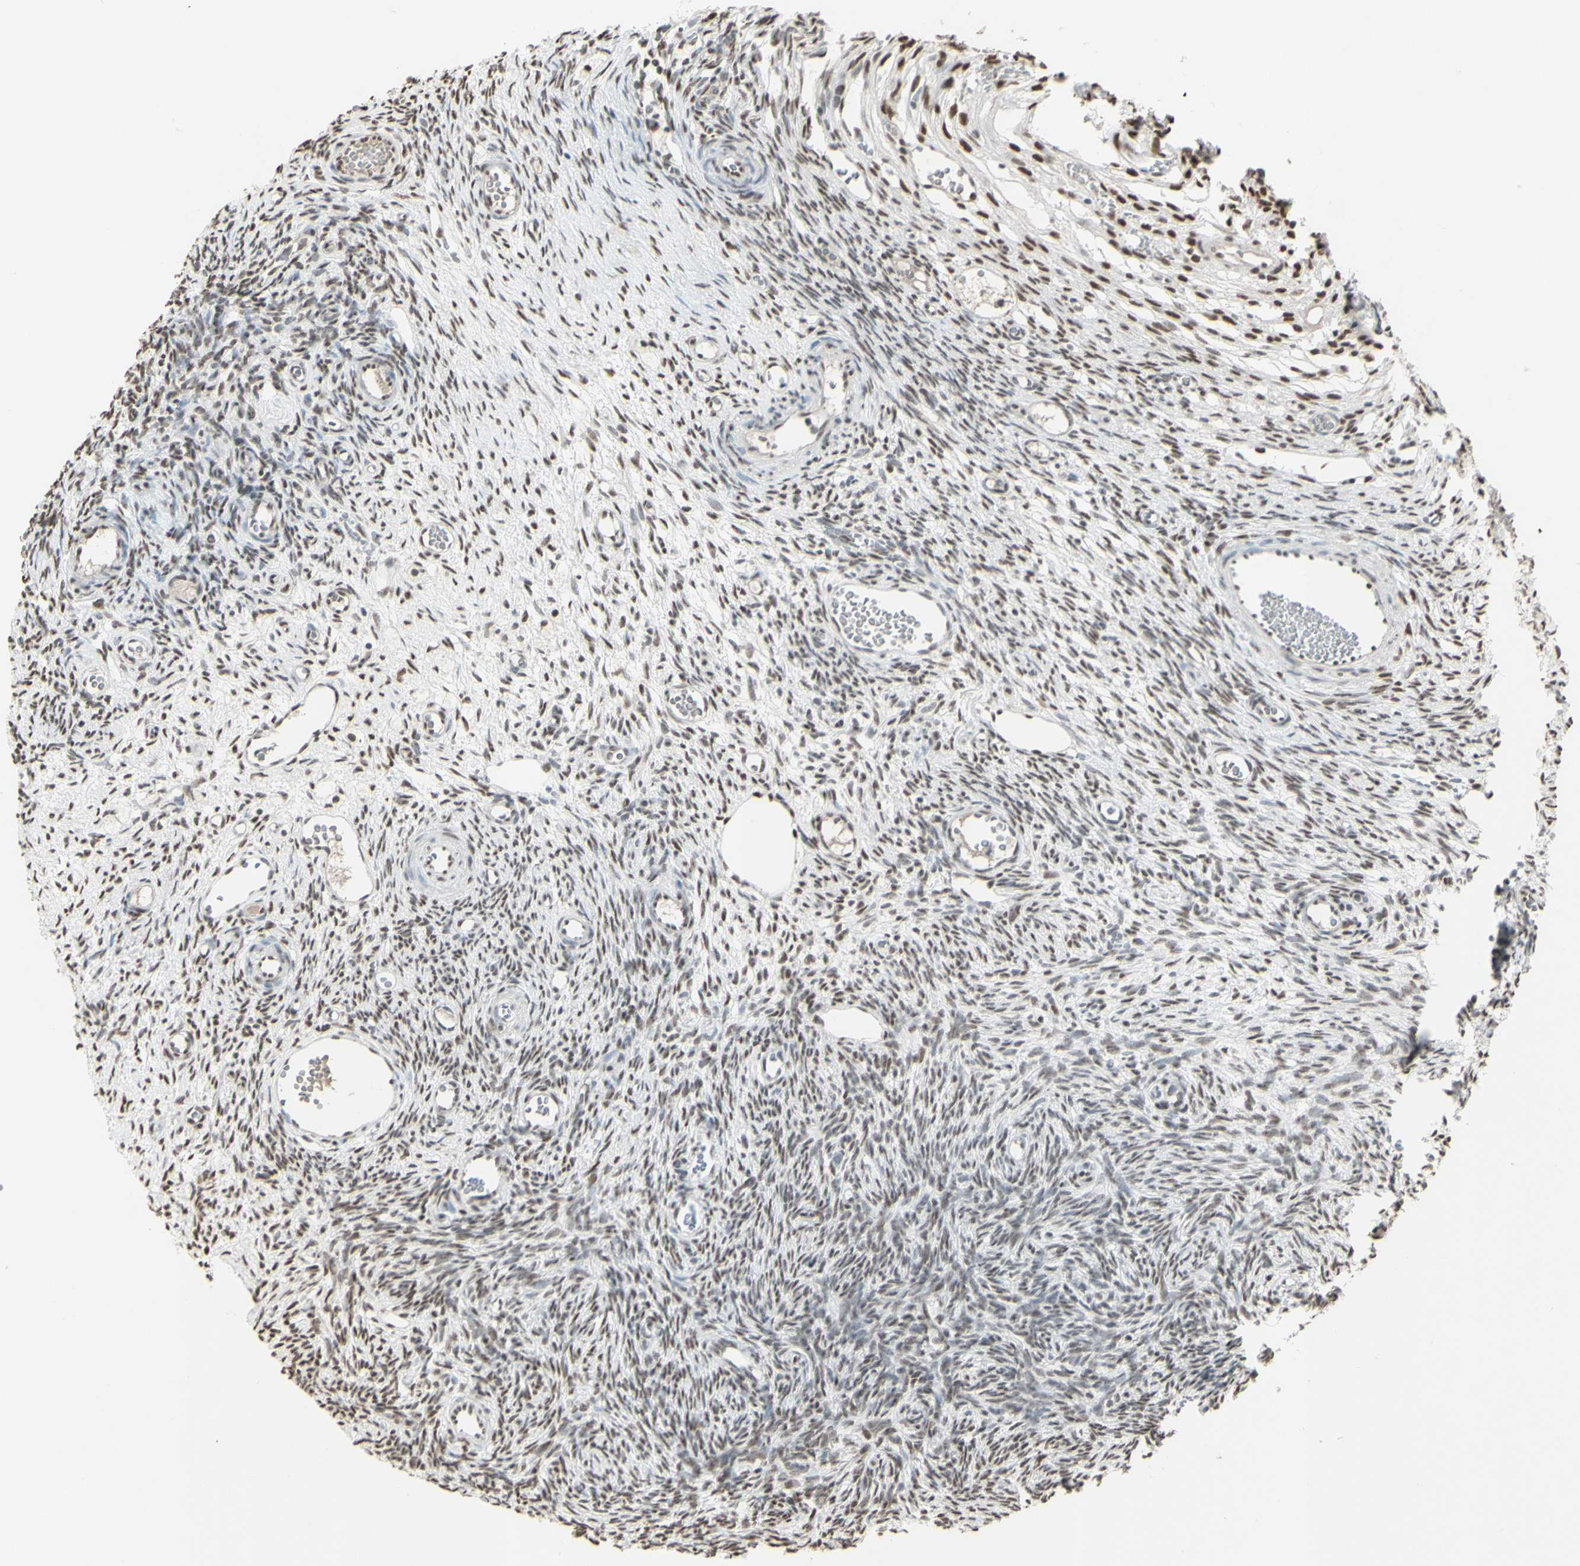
{"staining": {"intensity": "moderate", "quantity": "25%-75%", "location": "nuclear"}, "tissue": "ovary", "cell_type": "Ovarian stroma cells", "image_type": "normal", "snomed": [{"axis": "morphology", "description": "Normal tissue, NOS"}, {"axis": "topography", "description": "Ovary"}], "caption": "Protein analysis of unremarkable ovary demonstrates moderate nuclear positivity in about 25%-75% of ovarian stroma cells. (DAB = brown stain, brightfield microscopy at high magnification).", "gene": "TRIM28", "patient": {"sex": "female", "age": 35}}